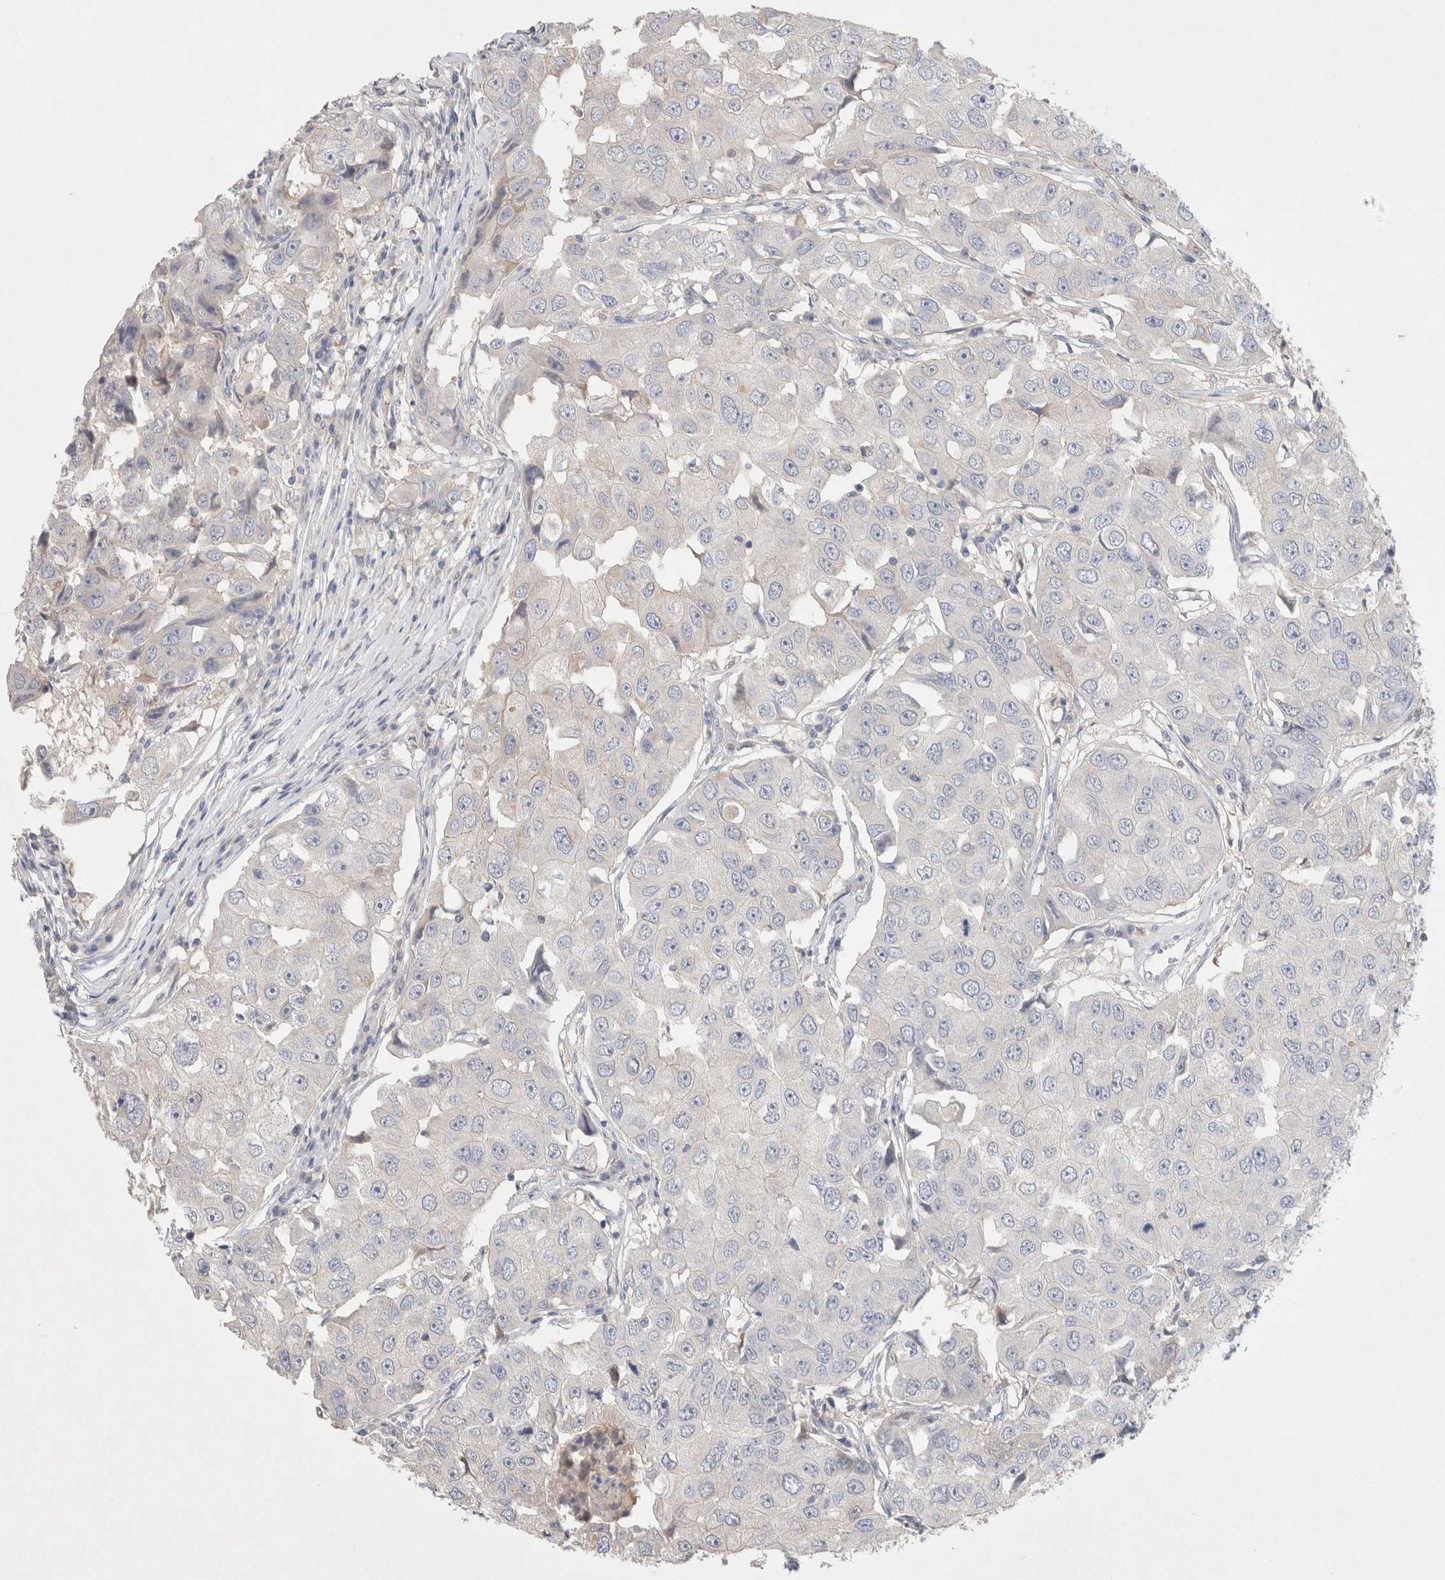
{"staining": {"intensity": "negative", "quantity": "none", "location": "none"}, "tissue": "breast cancer", "cell_type": "Tumor cells", "image_type": "cancer", "snomed": [{"axis": "morphology", "description": "Duct carcinoma"}, {"axis": "topography", "description": "Breast"}], "caption": "DAB immunohistochemical staining of human invasive ductal carcinoma (breast) reveals no significant expression in tumor cells. (DAB immunohistochemistry, high magnification).", "gene": "MPP2", "patient": {"sex": "female", "age": 27}}